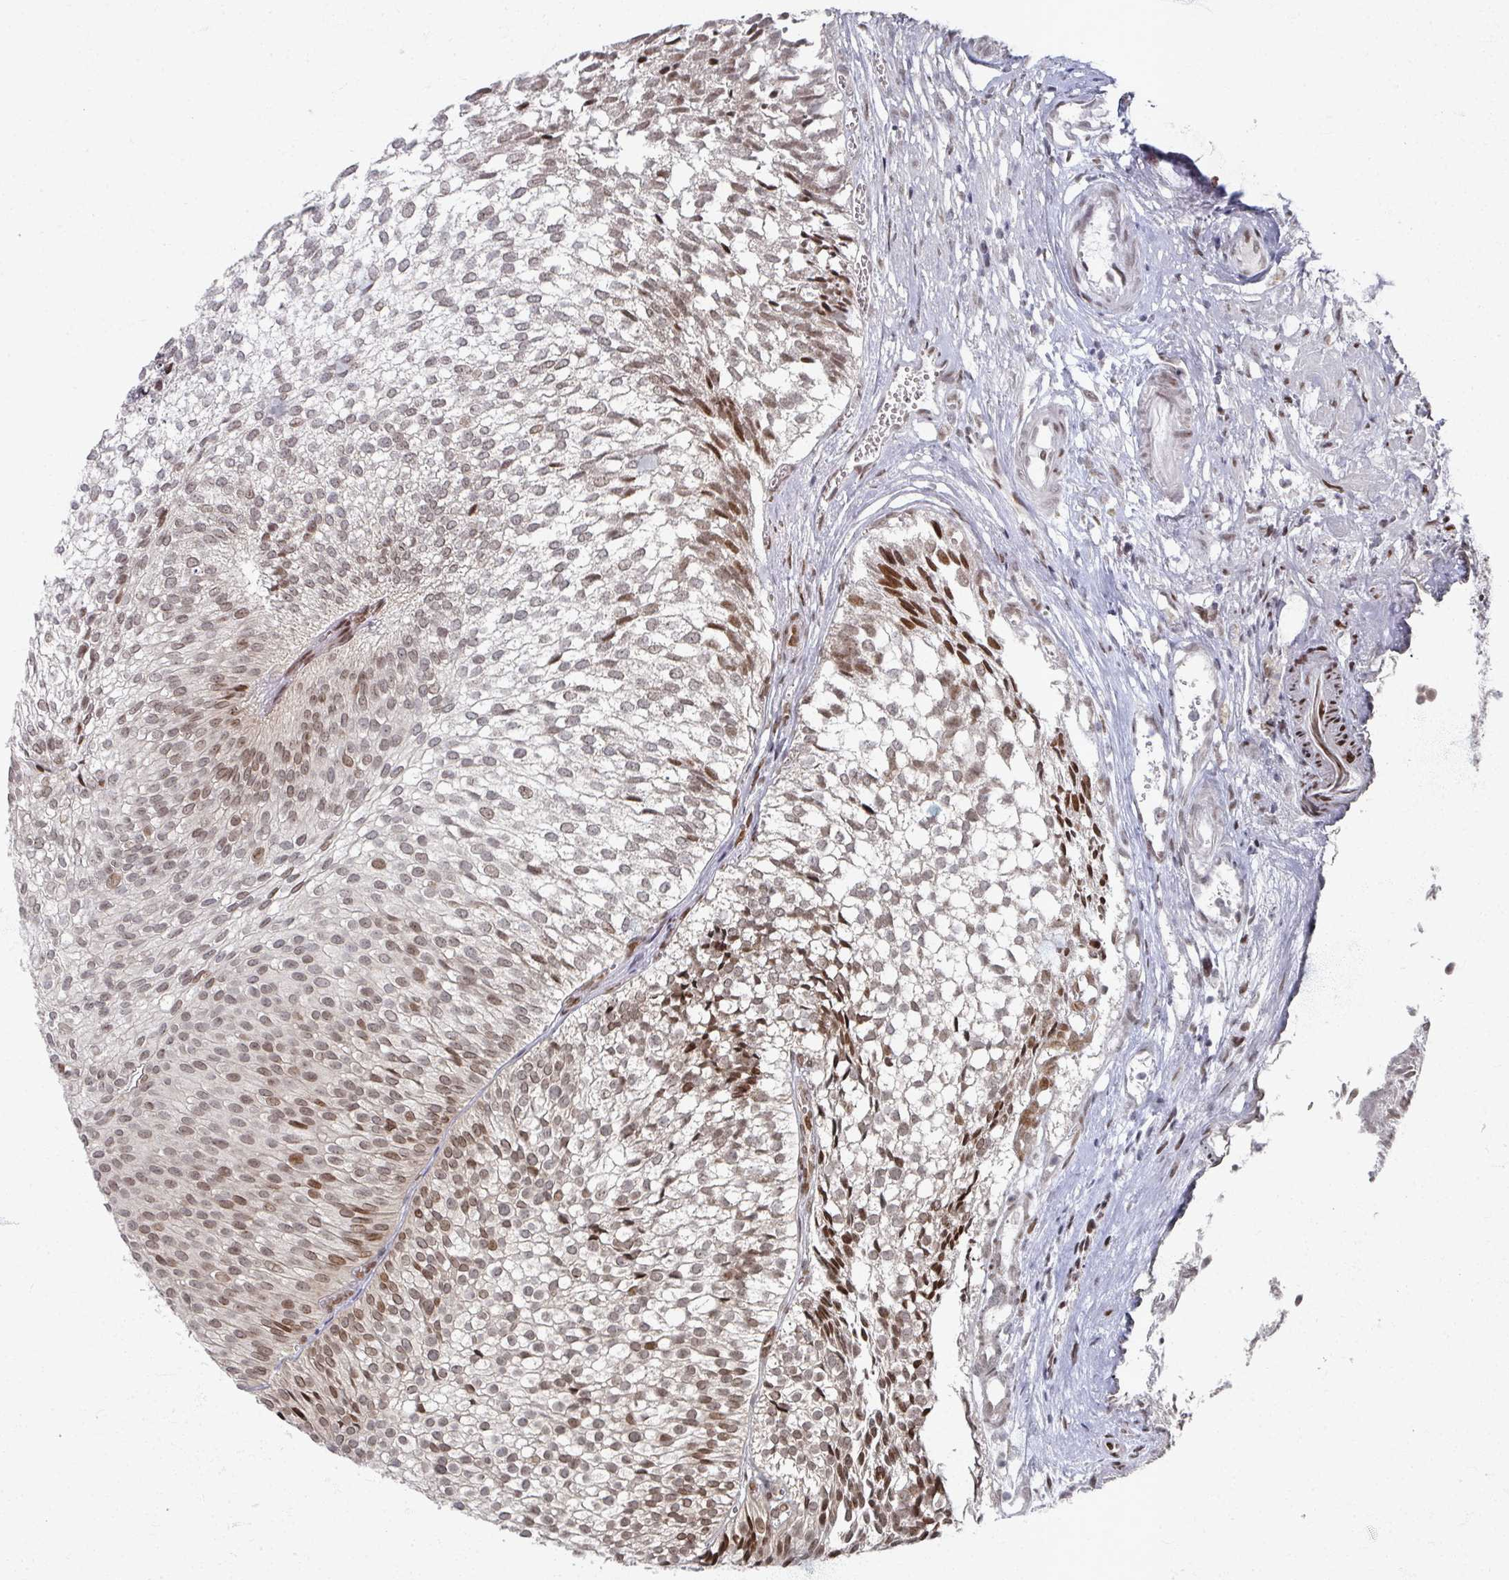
{"staining": {"intensity": "moderate", "quantity": ">75%", "location": "nuclear"}, "tissue": "urothelial cancer", "cell_type": "Tumor cells", "image_type": "cancer", "snomed": [{"axis": "morphology", "description": "Urothelial carcinoma, Low grade"}, {"axis": "topography", "description": "Urinary bladder"}], "caption": "DAB (3,3'-diaminobenzidine) immunohistochemical staining of human urothelial cancer displays moderate nuclear protein positivity in about >75% of tumor cells.", "gene": "PSKH1", "patient": {"sex": "male", "age": 91}}